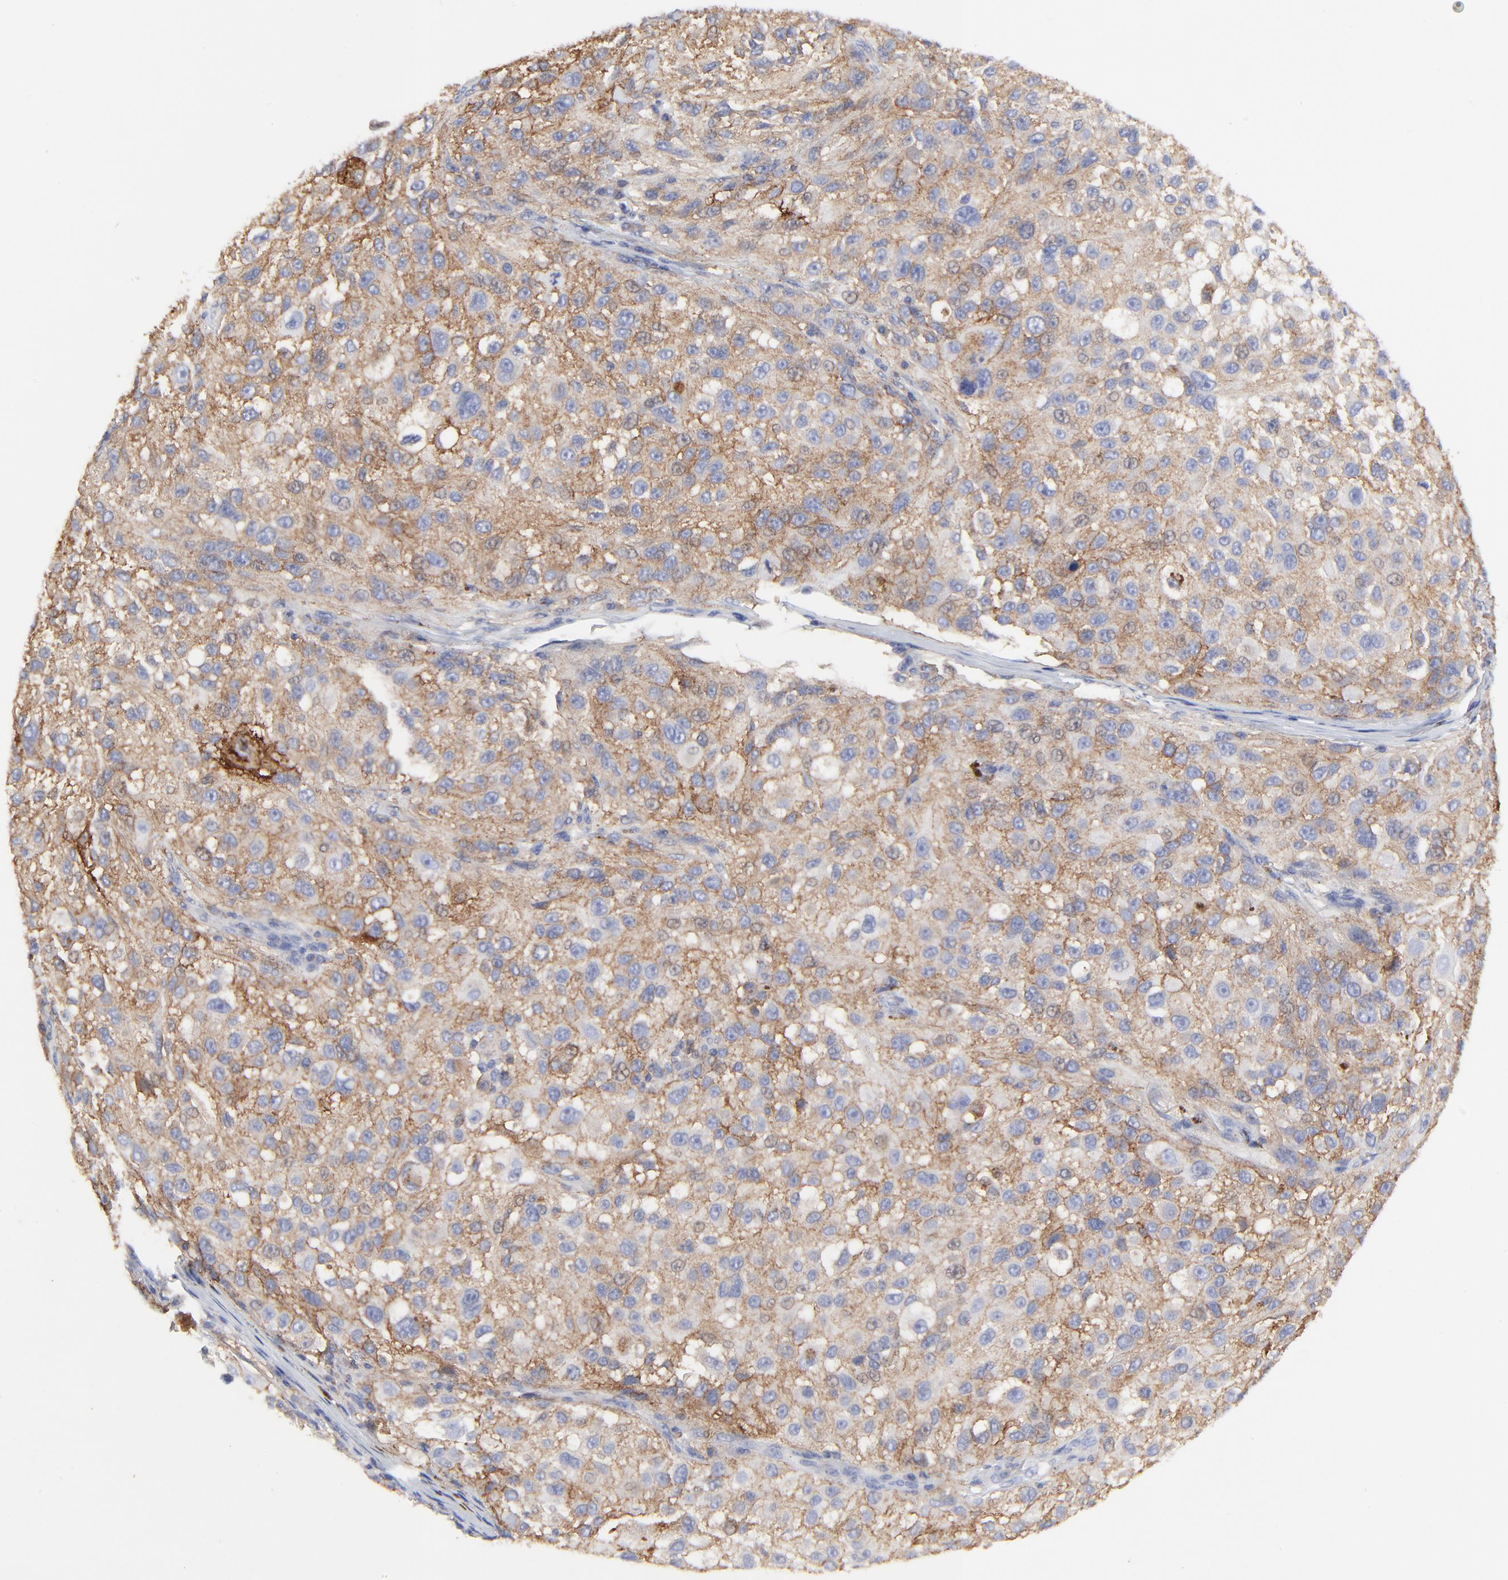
{"staining": {"intensity": "weak", "quantity": ">75%", "location": "cytoplasmic/membranous"}, "tissue": "melanoma", "cell_type": "Tumor cells", "image_type": "cancer", "snomed": [{"axis": "morphology", "description": "Necrosis, NOS"}, {"axis": "morphology", "description": "Malignant melanoma, NOS"}, {"axis": "topography", "description": "Skin"}], "caption": "Weak cytoplasmic/membranous positivity for a protein is appreciated in about >75% of tumor cells of malignant melanoma using immunohistochemistry (IHC).", "gene": "PAG1", "patient": {"sex": "female", "age": 87}}